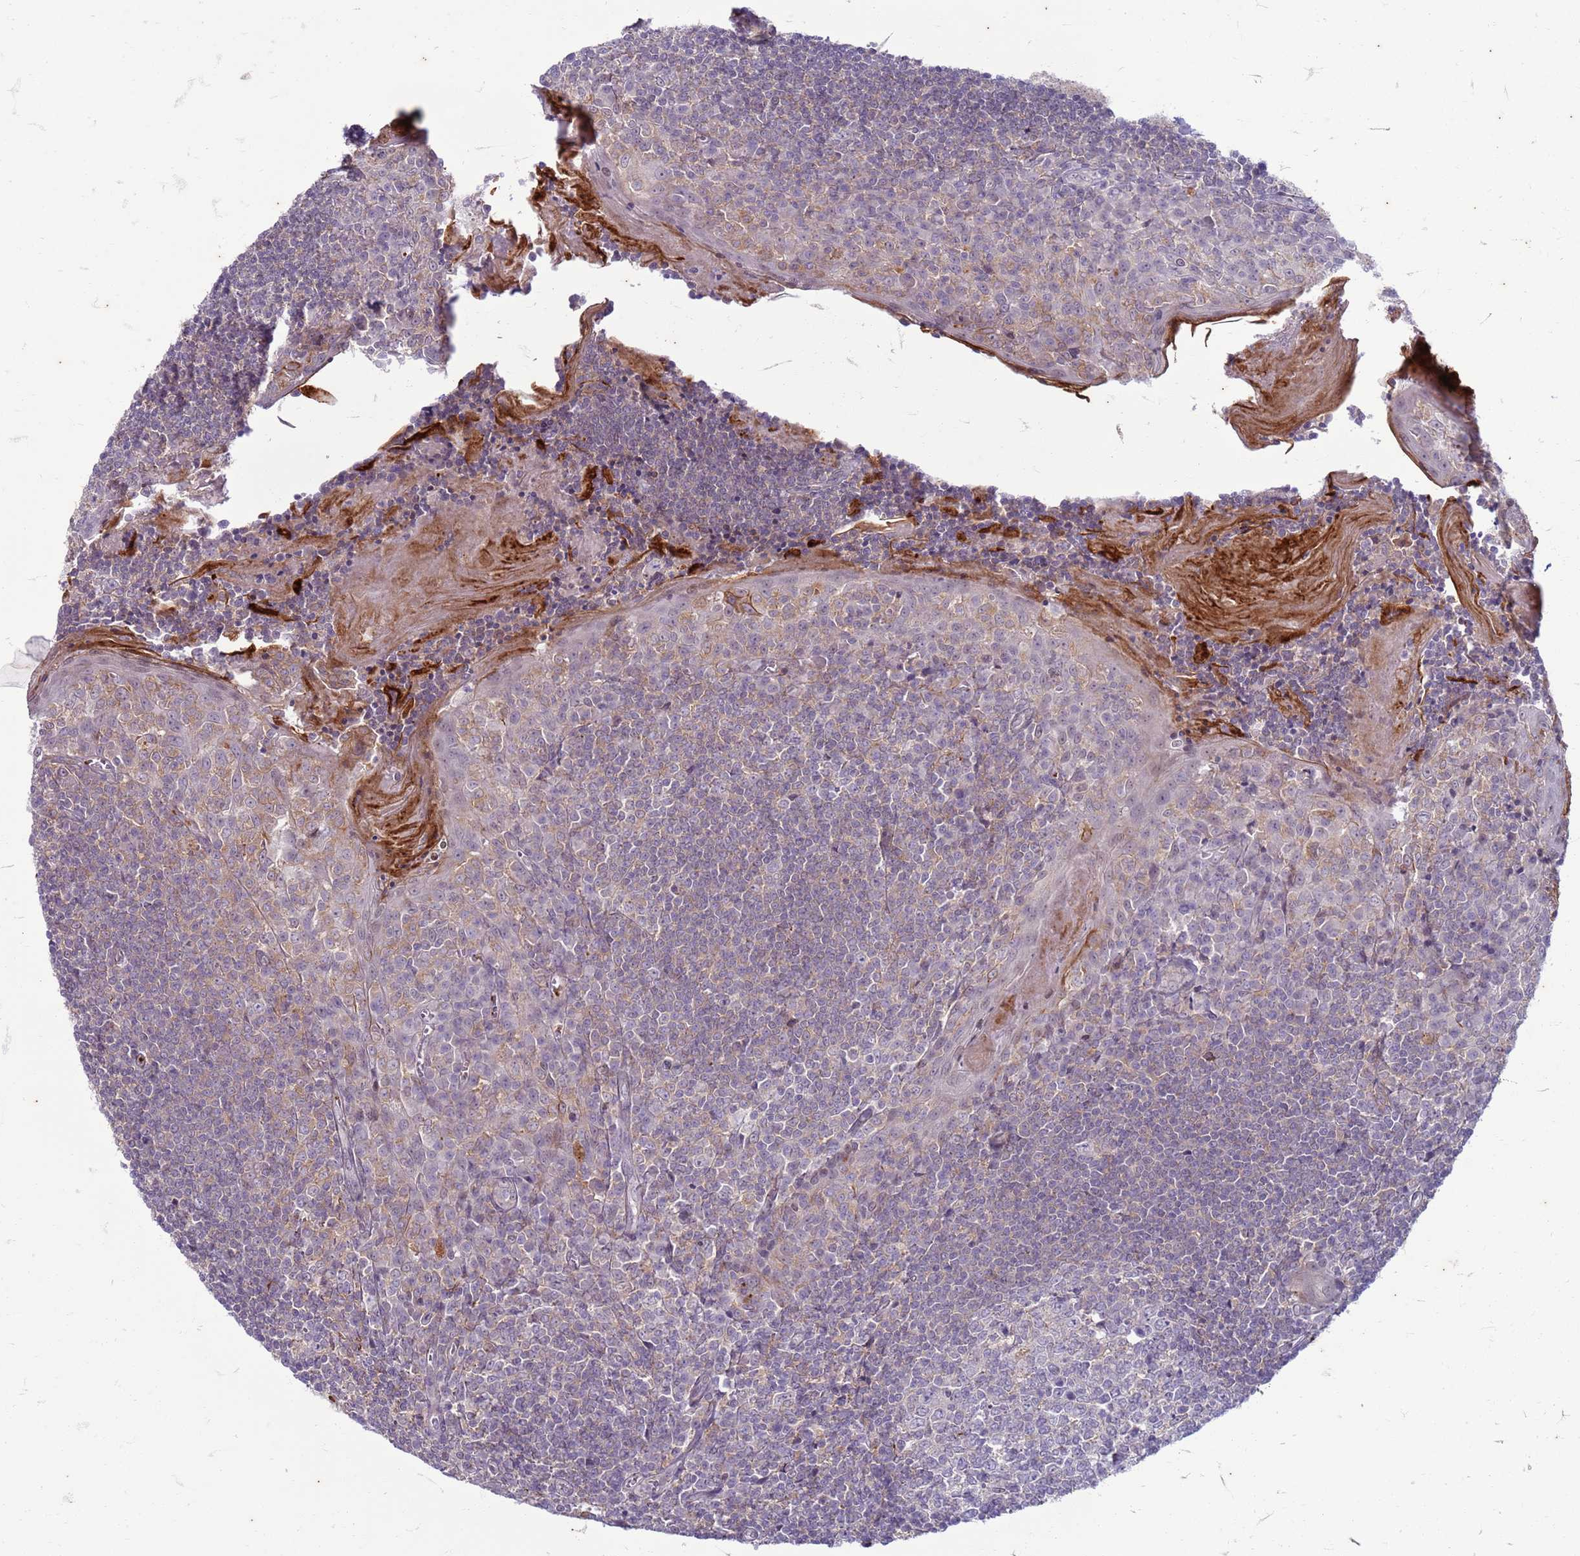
{"staining": {"intensity": "negative", "quantity": "none", "location": "none"}, "tissue": "tonsil", "cell_type": "Germinal center cells", "image_type": "normal", "snomed": [{"axis": "morphology", "description": "Normal tissue, NOS"}, {"axis": "topography", "description": "Tonsil"}], "caption": "Immunohistochemical staining of benign tonsil exhibits no significant positivity in germinal center cells.", "gene": "SLC15A3", "patient": {"sex": "male", "age": 27}}